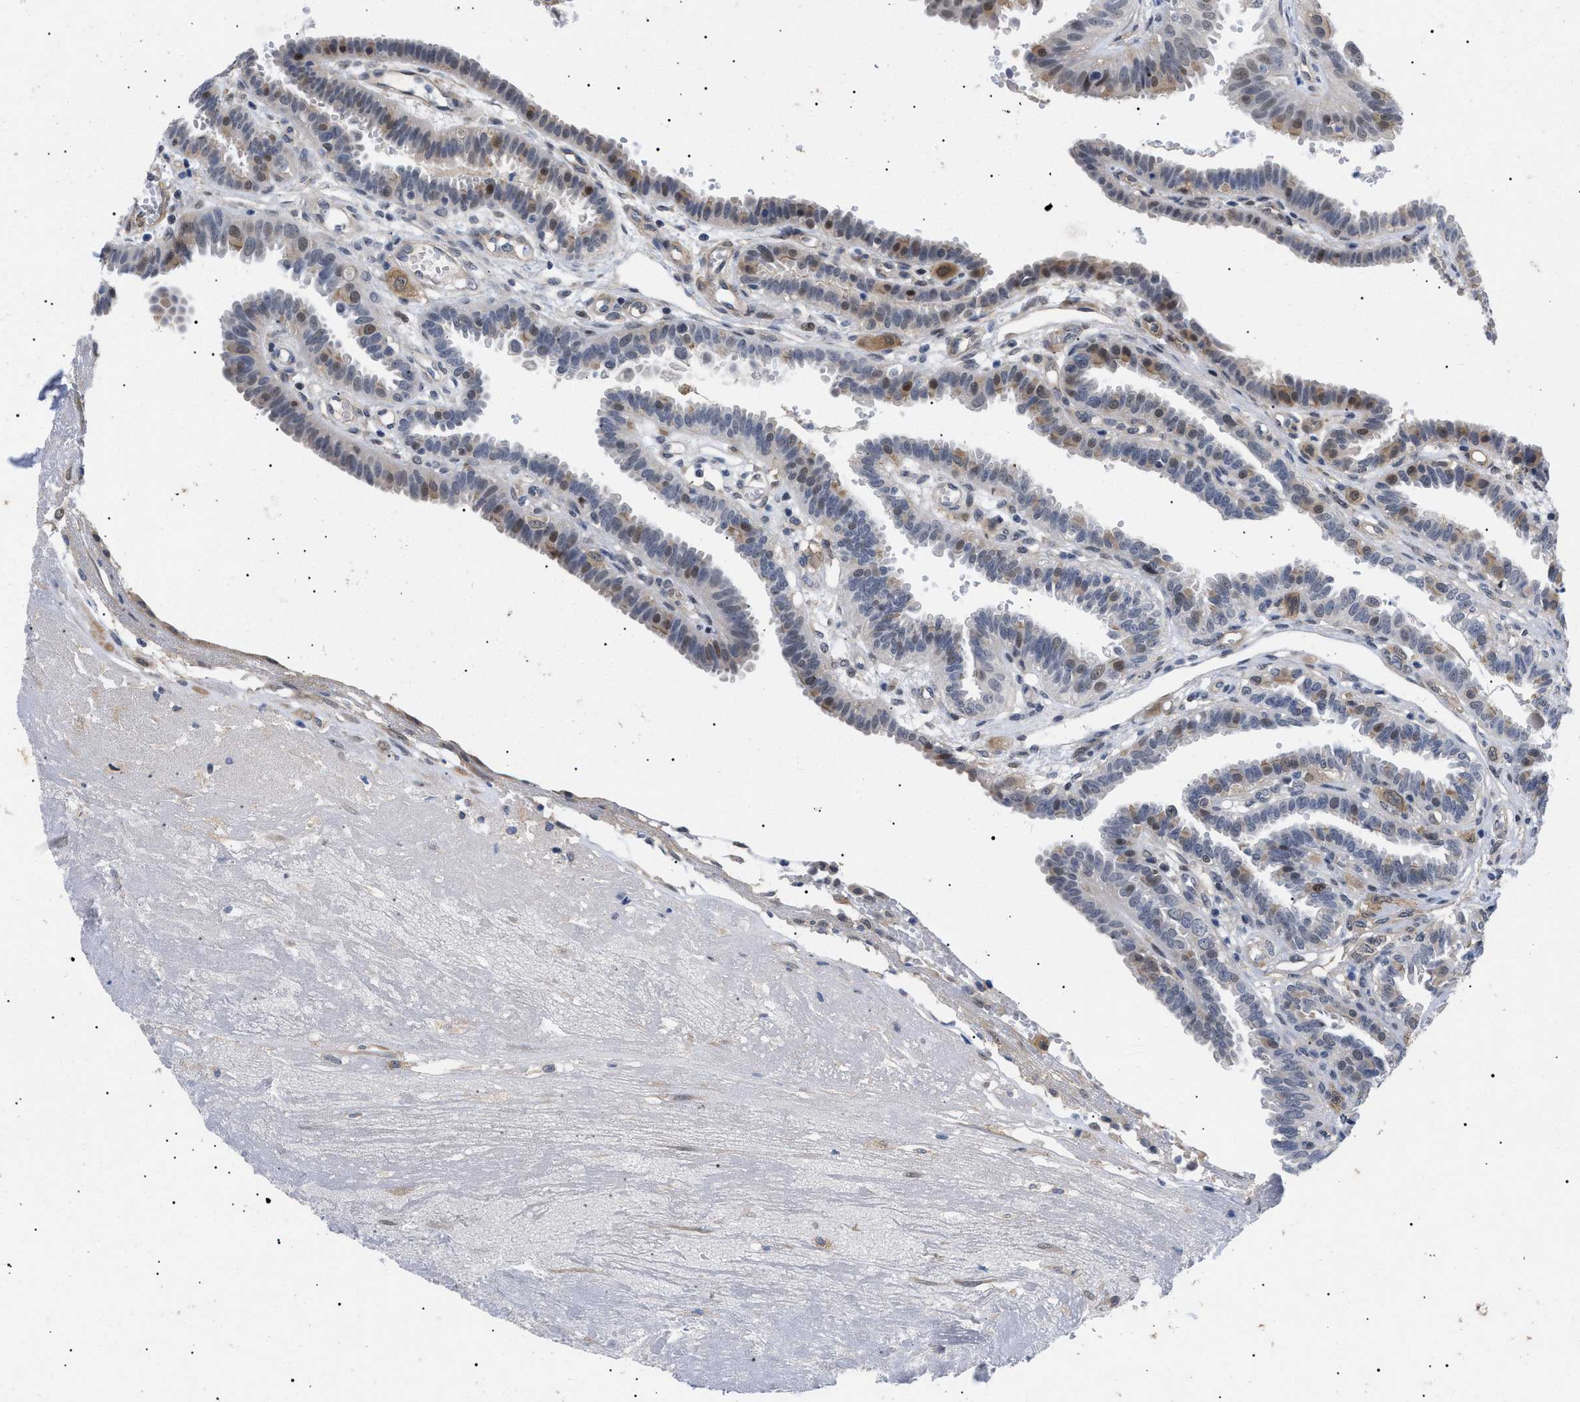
{"staining": {"intensity": "moderate", "quantity": "25%-75%", "location": "cytoplasmic/membranous,nuclear"}, "tissue": "fallopian tube", "cell_type": "Glandular cells", "image_type": "normal", "snomed": [{"axis": "morphology", "description": "Normal tissue, NOS"}, {"axis": "topography", "description": "Fallopian tube"}, {"axis": "topography", "description": "Placenta"}], "caption": "Glandular cells demonstrate medium levels of moderate cytoplasmic/membranous,nuclear expression in approximately 25%-75% of cells in benign human fallopian tube. (DAB = brown stain, brightfield microscopy at high magnification).", "gene": "GARRE1", "patient": {"sex": "female", "age": 34}}